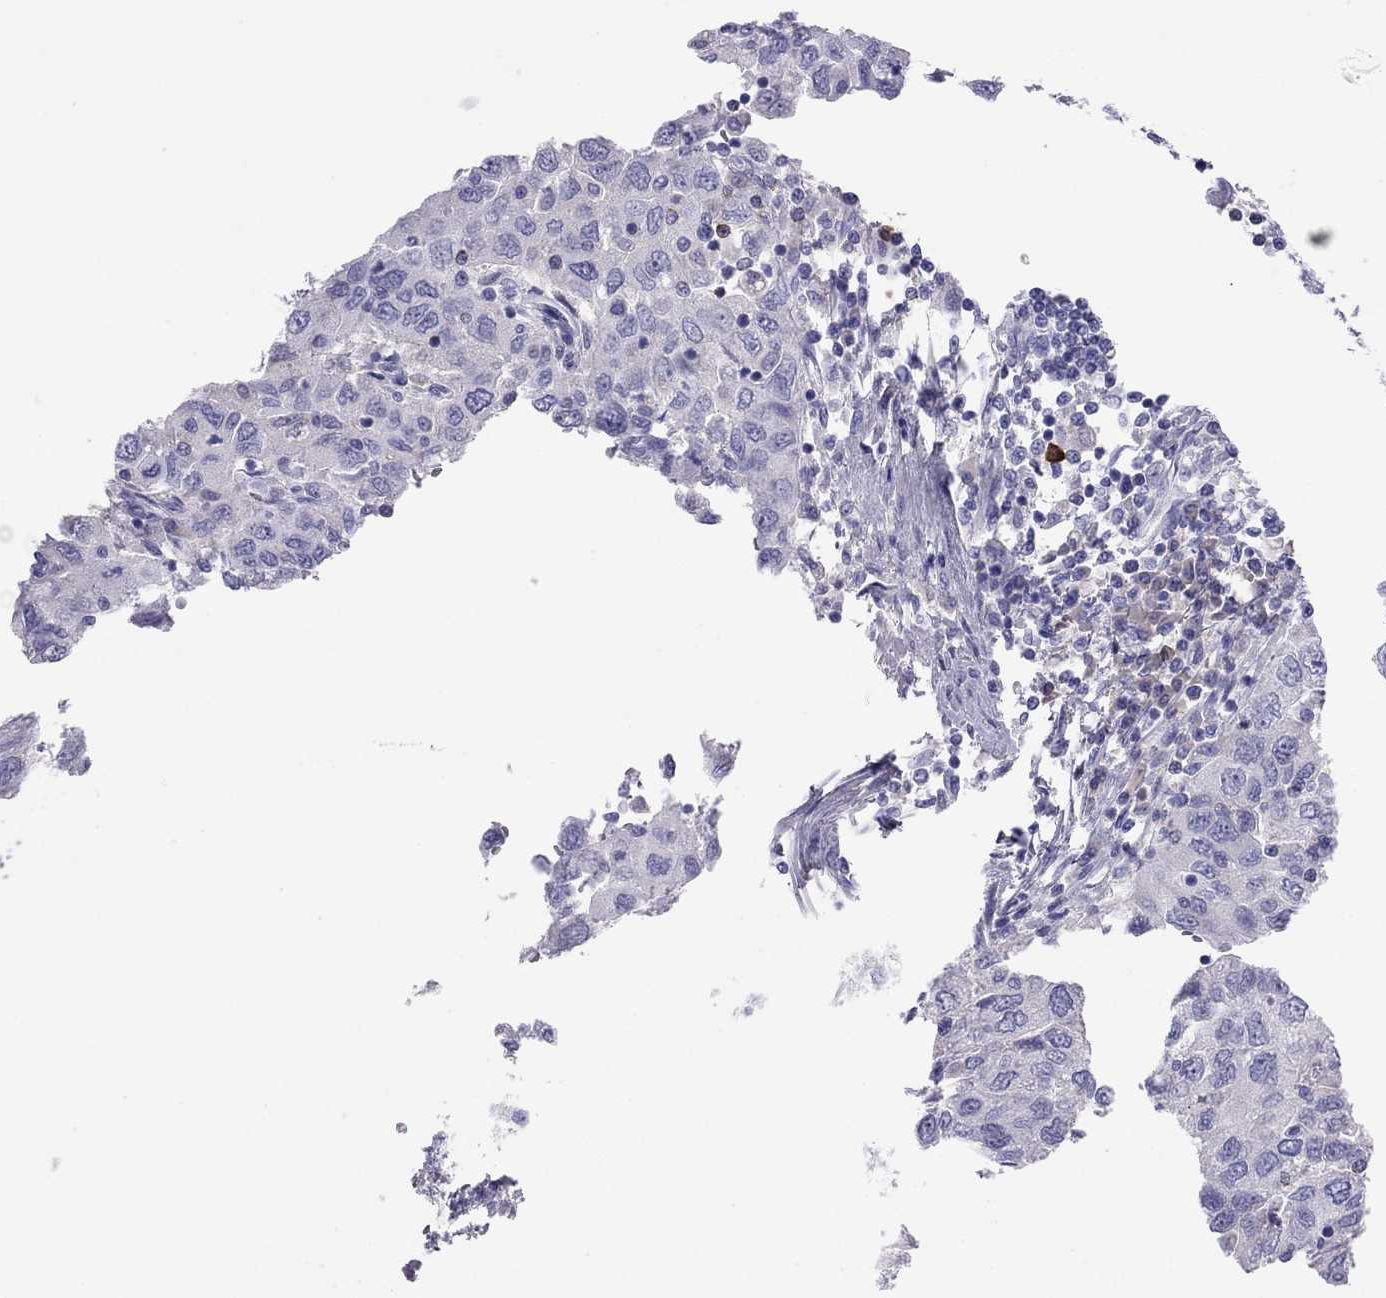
{"staining": {"intensity": "negative", "quantity": "none", "location": "none"}, "tissue": "urothelial cancer", "cell_type": "Tumor cells", "image_type": "cancer", "snomed": [{"axis": "morphology", "description": "Urothelial carcinoma, High grade"}, {"axis": "topography", "description": "Urinary bladder"}], "caption": "Urothelial cancer was stained to show a protein in brown. There is no significant staining in tumor cells.", "gene": "ODF4", "patient": {"sex": "male", "age": 76}}